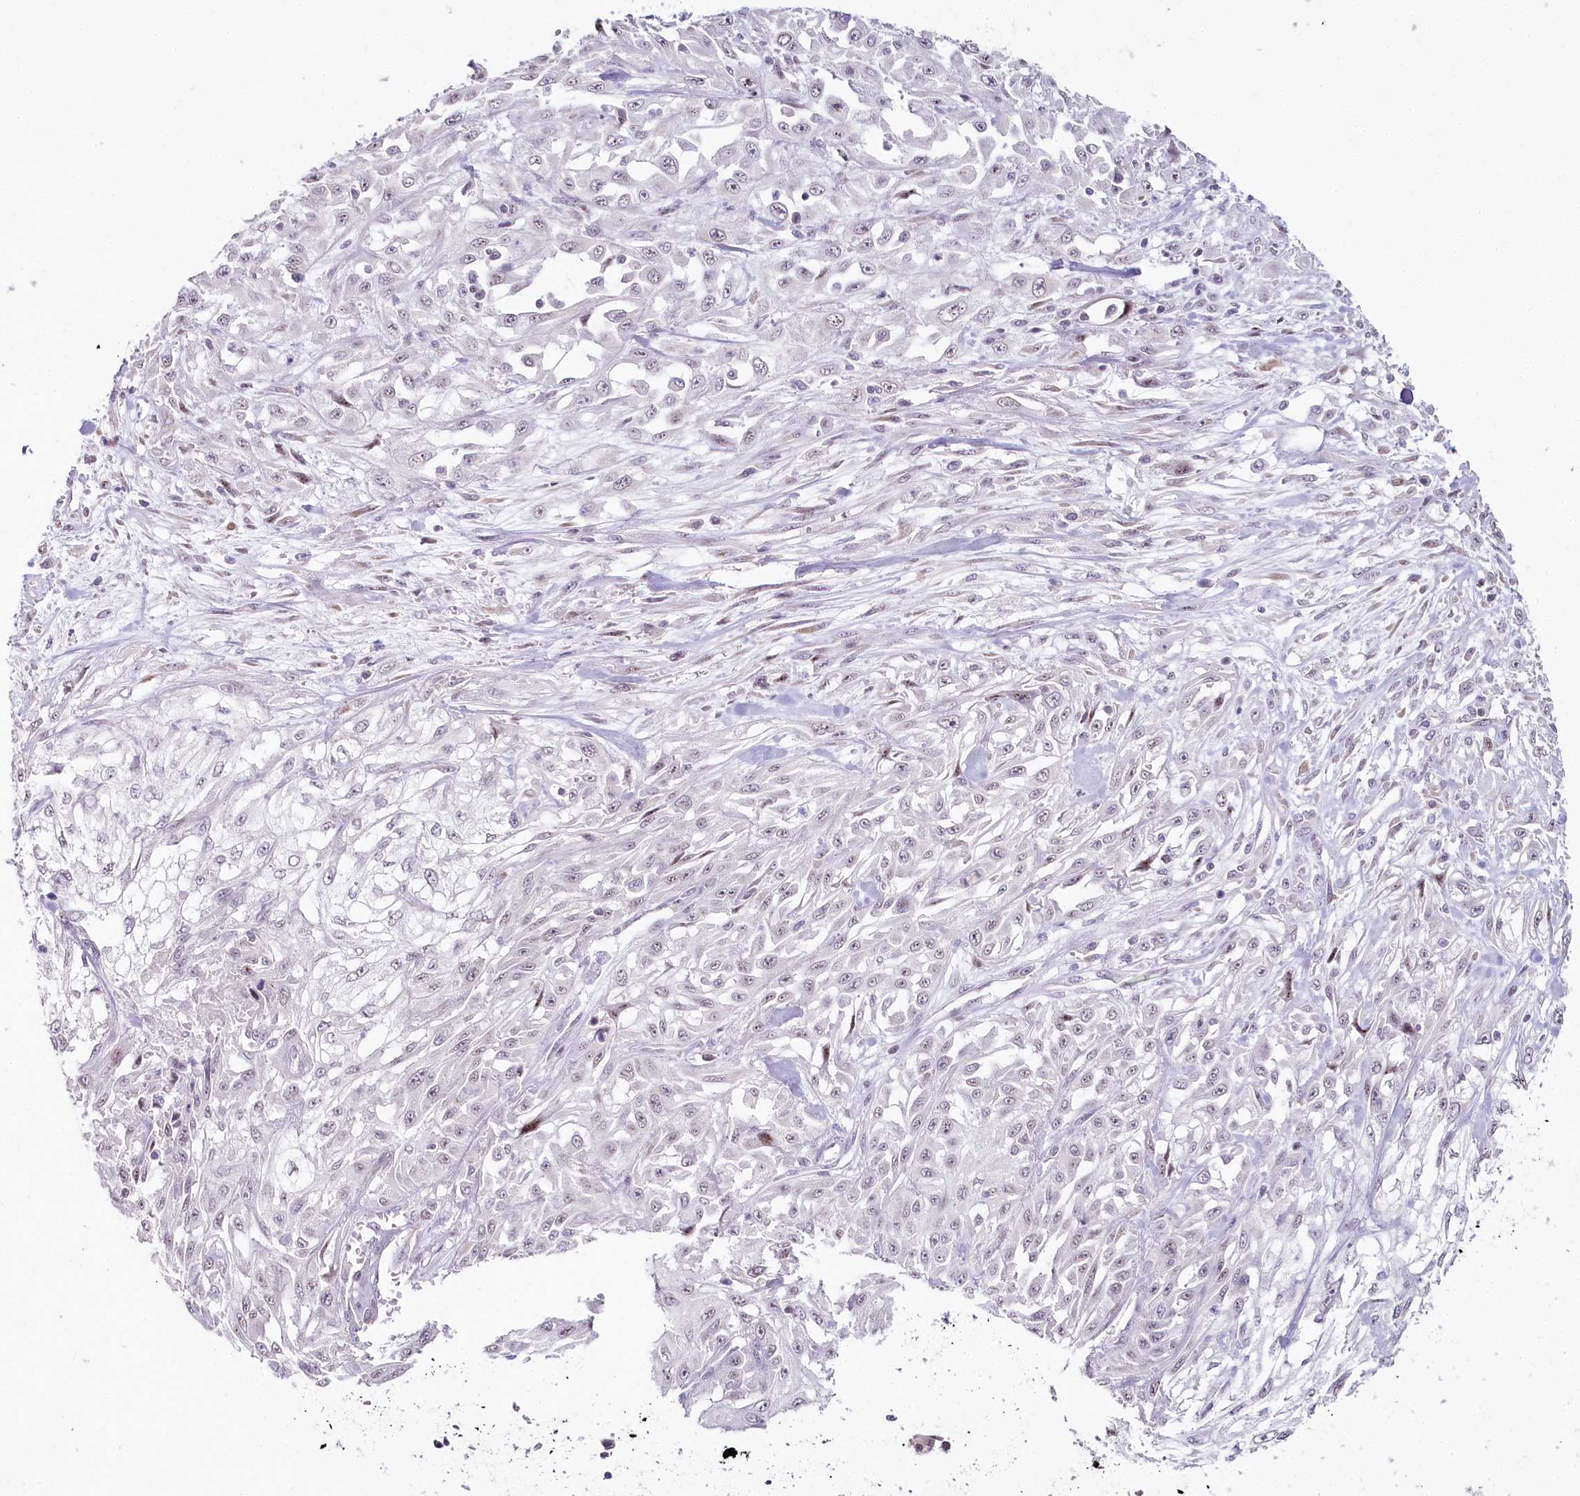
{"staining": {"intensity": "negative", "quantity": "none", "location": "none"}, "tissue": "skin cancer", "cell_type": "Tumor cells", "image_type": "cancer", "snomed": [{"axis": "morphology", "description": "Squamous cell carcinoma, NOS"}, {"axis": "morphology", "description": "Squamous cell carcinoma, metastatic, NOS"}, {"axis": "topography", "description": "Skin"}, {"axis": "topography", "description": "Lymph node"}], "caption": "High power microscopy photomicrograph of an immunohistochemistry (IHC) image of skin cancer (metastatic squamous cell carcinoma), revealing no significant staining in tumor cells.", "gene": "HPD", "patient": {"sex": "male", "age": 75}}